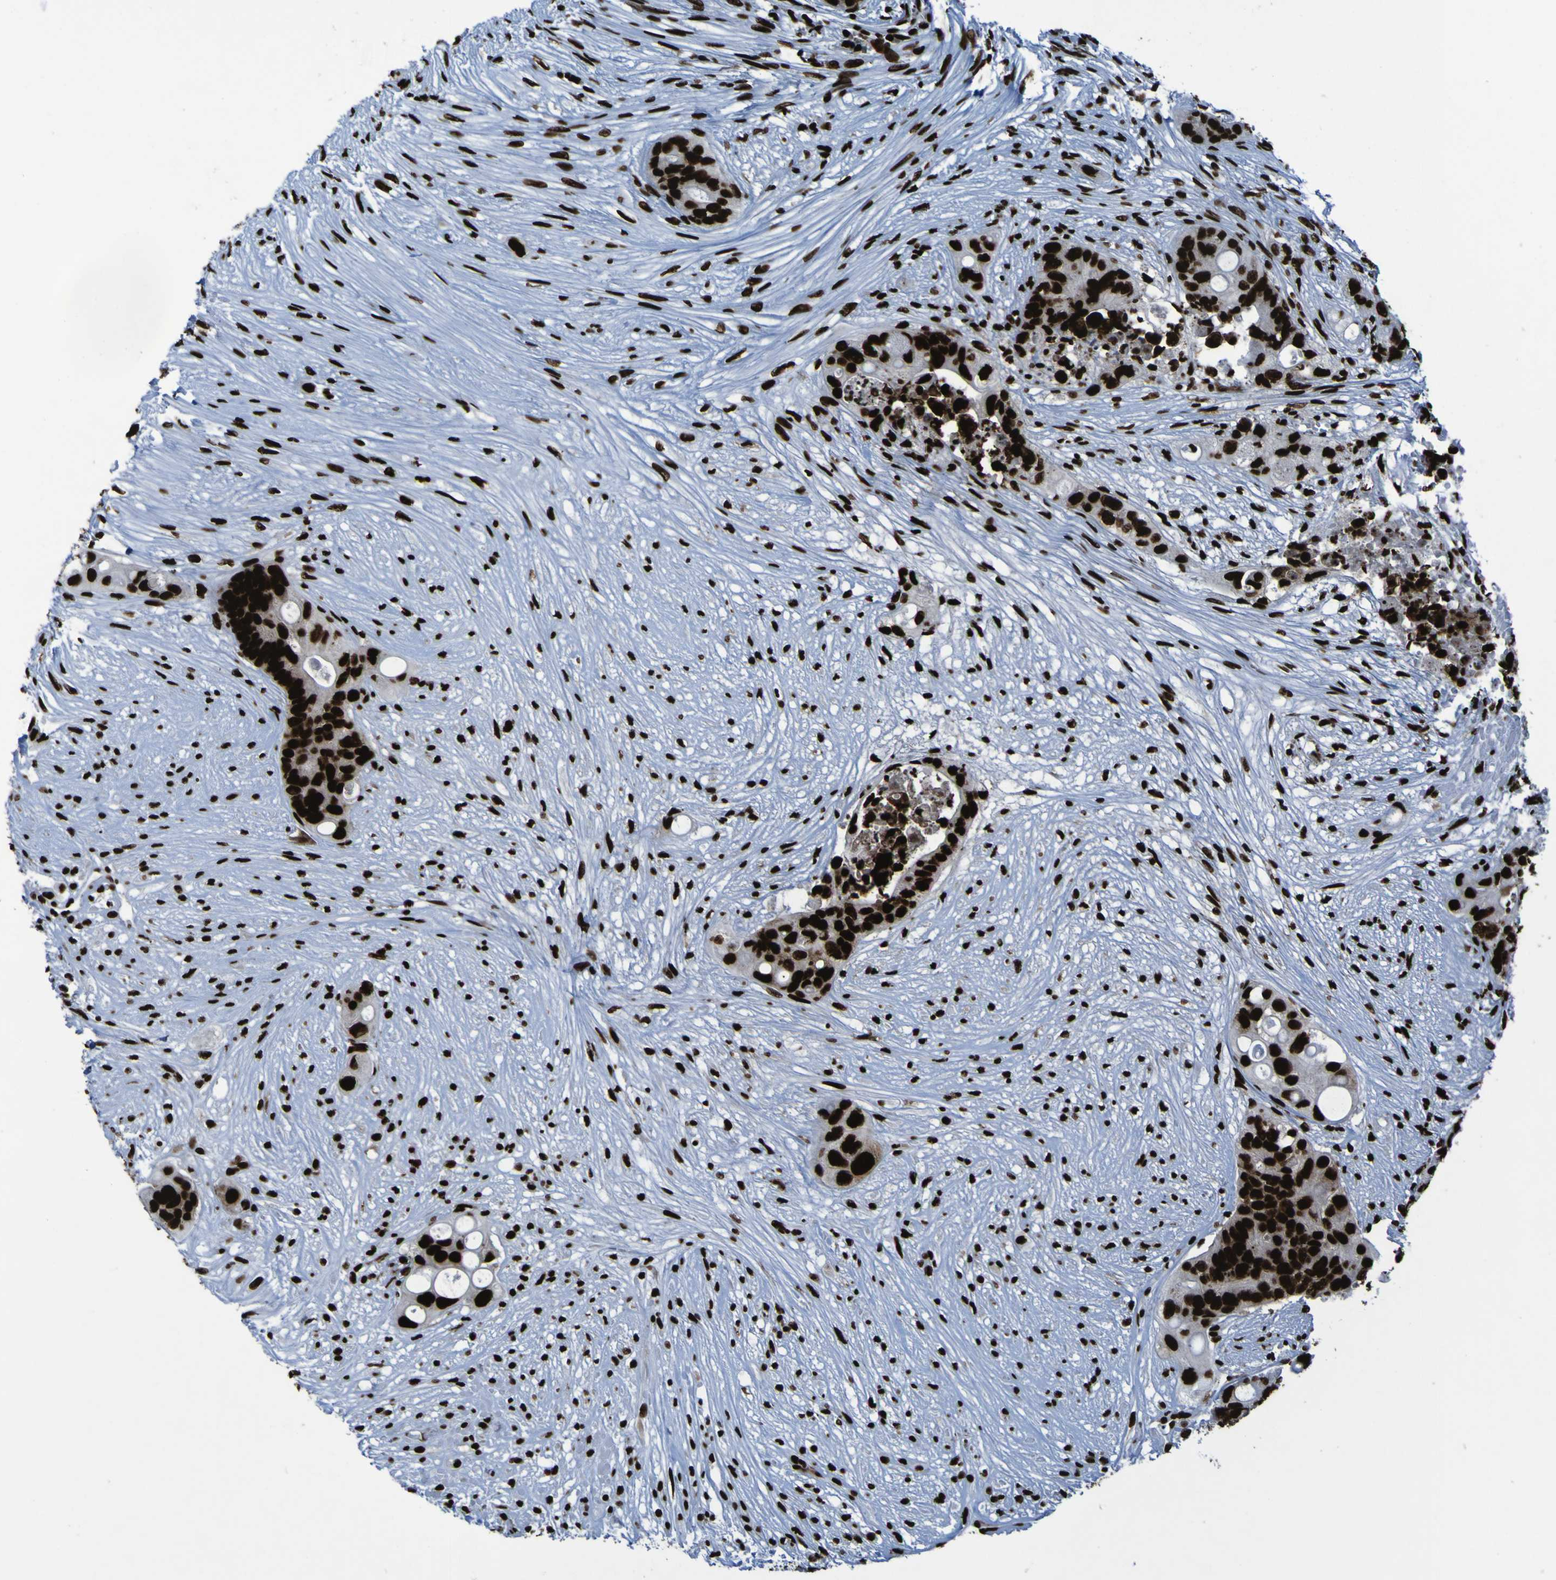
{"staining": {"intensity": "strong", "quantity": ">75%", "location": "nuclear"}, "tissue": "colorectal cancer", "cell_type": "Tumor cells", "image_type": "cancer", "snomed": [{"axis": "morphology", "description": "Adenocarcinoma, NOS"}, {"axis": "topography", "description": "Colon"}], "caption": "Immunohistochemical staining of human adenocarcinoma (colorectal) reveals high levels of strong nuclear protein expression in approximately >75% of tumor cells.", "gene": "NPM1", "patient": {"sex": "female", "age": 57}}